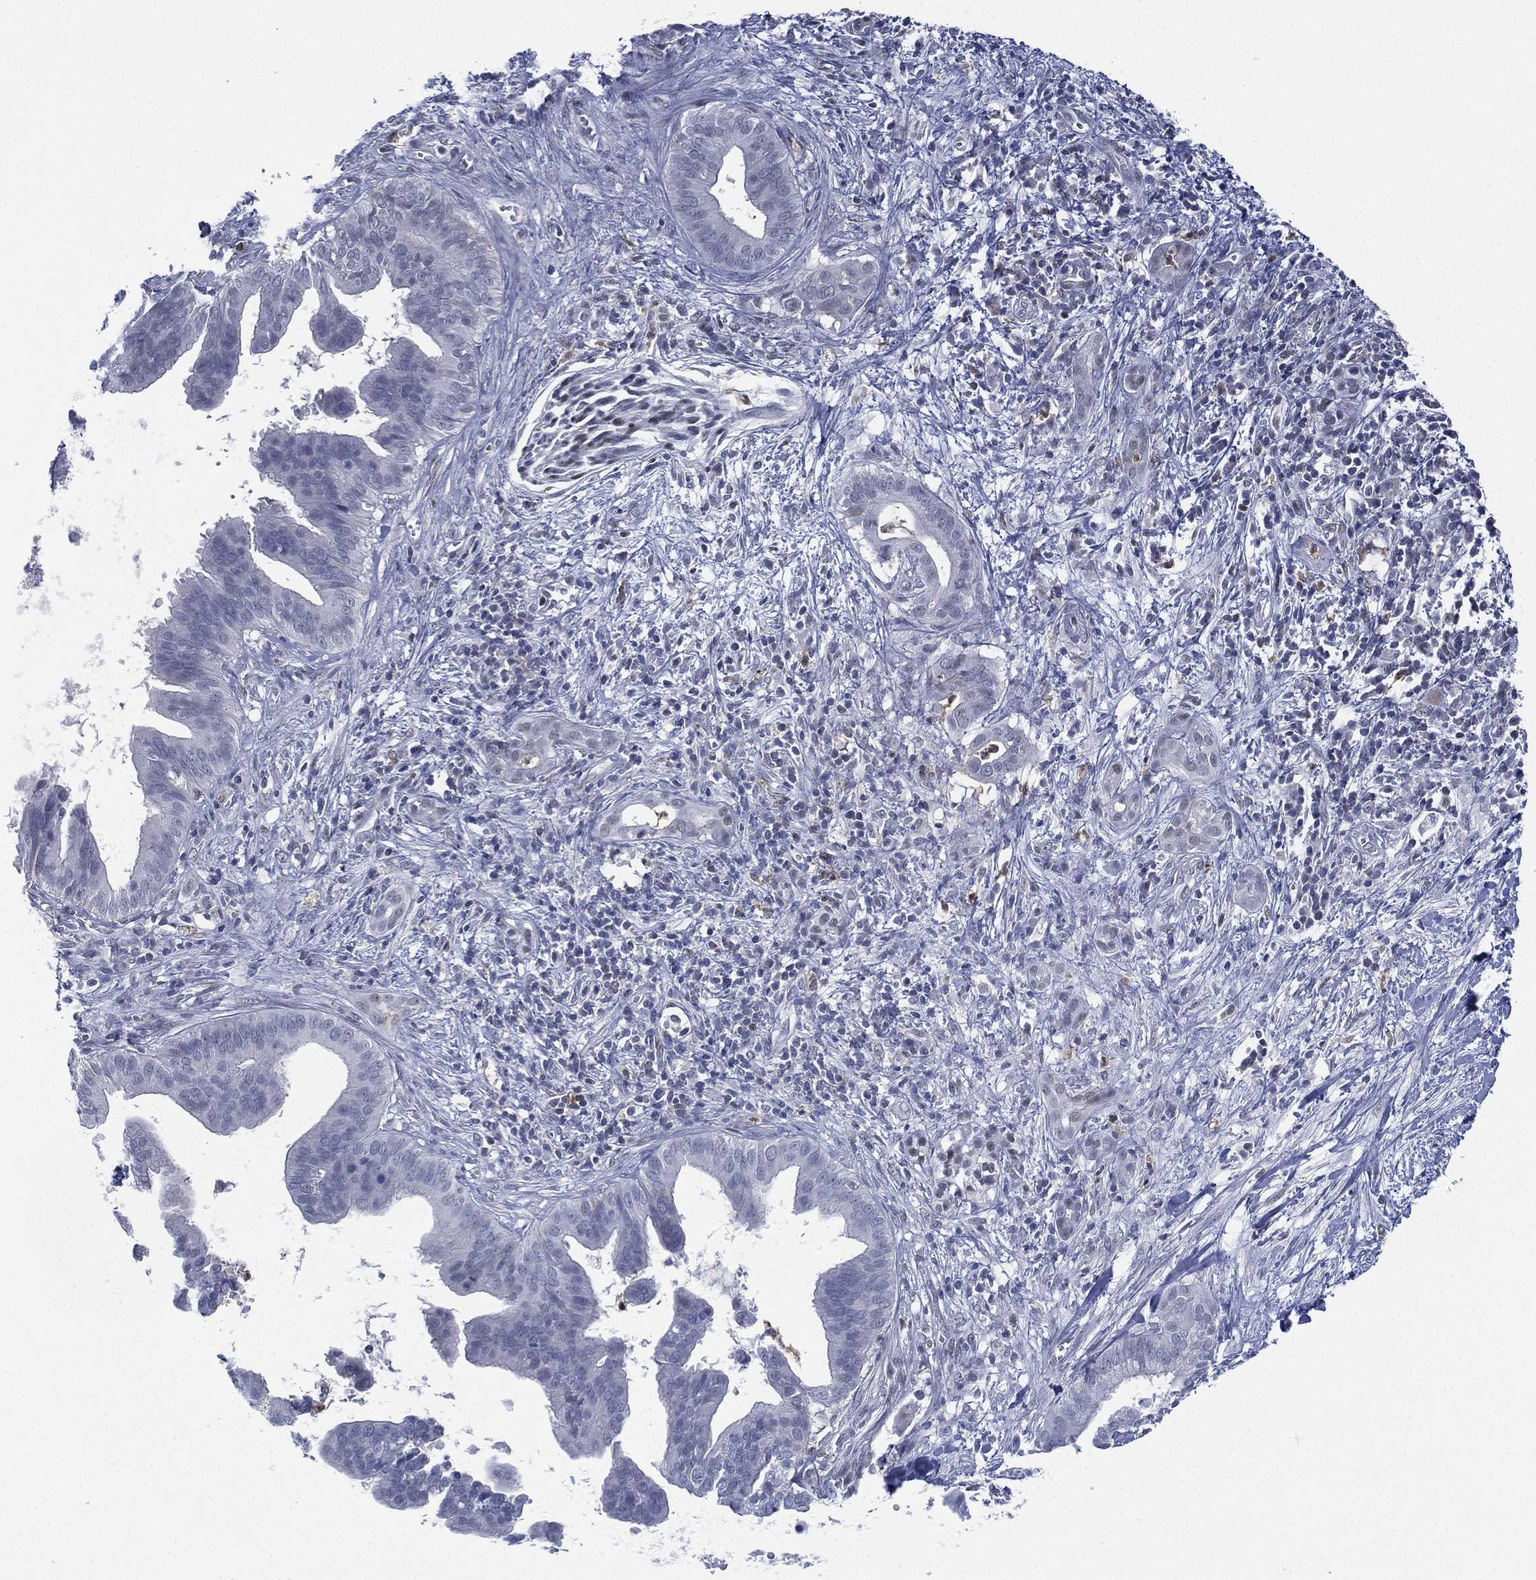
{"staining": {"intensity": "negative", "quantity": "none", "location": "none"}, "tissue": "pancreatic cancer", "cell_type": "Tumor cells", "image_type": "cancer", "snomed": [{"axis": "morphology", "description": "Adenocarcinoma, NOS"}, {"axis": "topography", "description": "Pancreas"}], "caption": "The micrograph exhibits no staining of tumor cells in pancreatic cancer.", "gene": "ZNF711", "patient": {"sex": "male", "age": 61}}